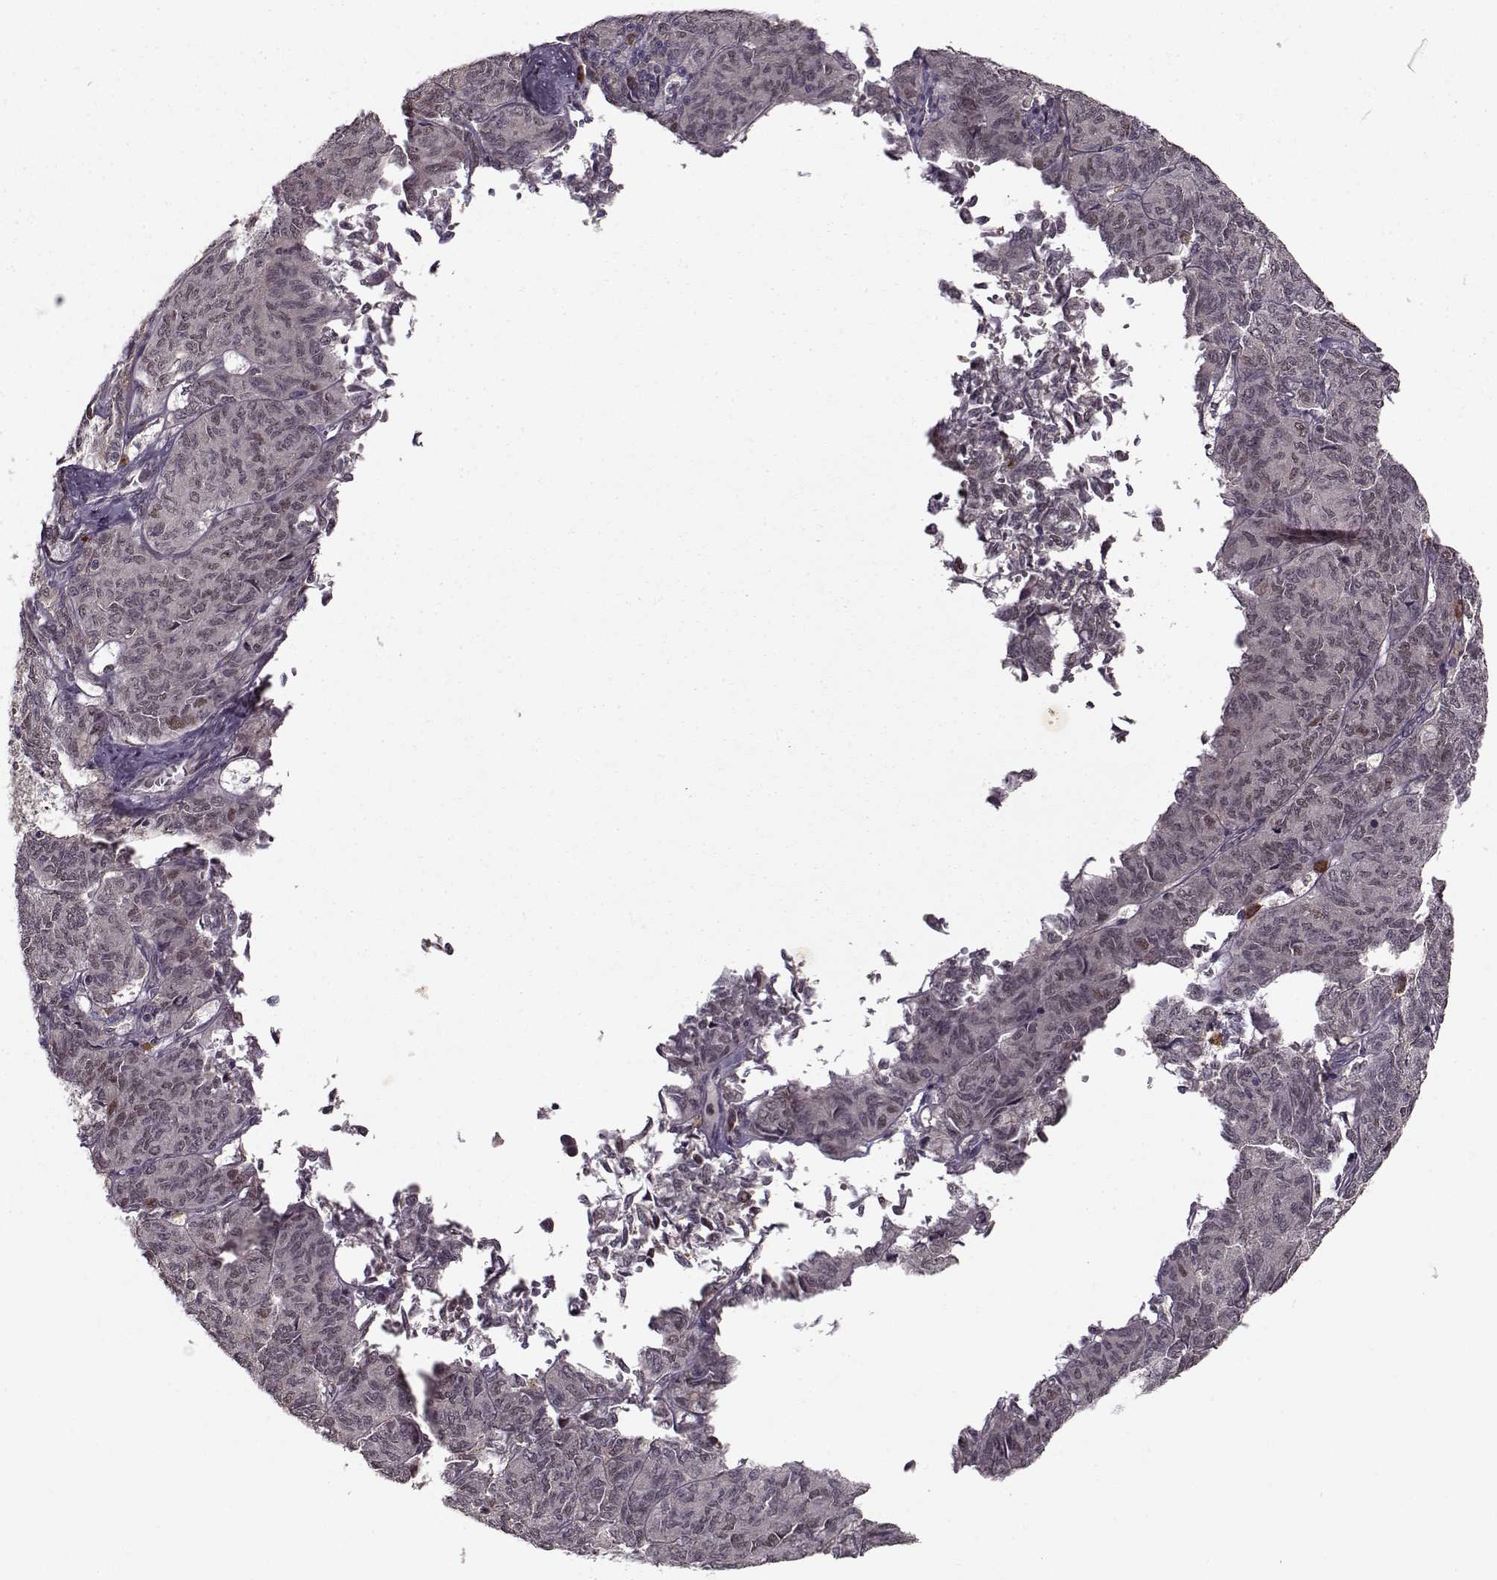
{"staining": {"intensity": "negative", "quantity": "none", "location": "none"}, "tissue": "ovarian cancer", "cell_type": "Tumor cells", "image_type": "cancer", "snomed": [{"axis": "morphology", "description": "Carcinoma, endometroid"}, {"axis": "topography", "description": "Ovary"}], "caption": "Immunohistochemistry micrograph of ovarian cancer stained for a protein (brown), which reveals no positivity in tumor cells.", "gene": "DENND4B", "patient": {"sex": "female", "age": 80}}